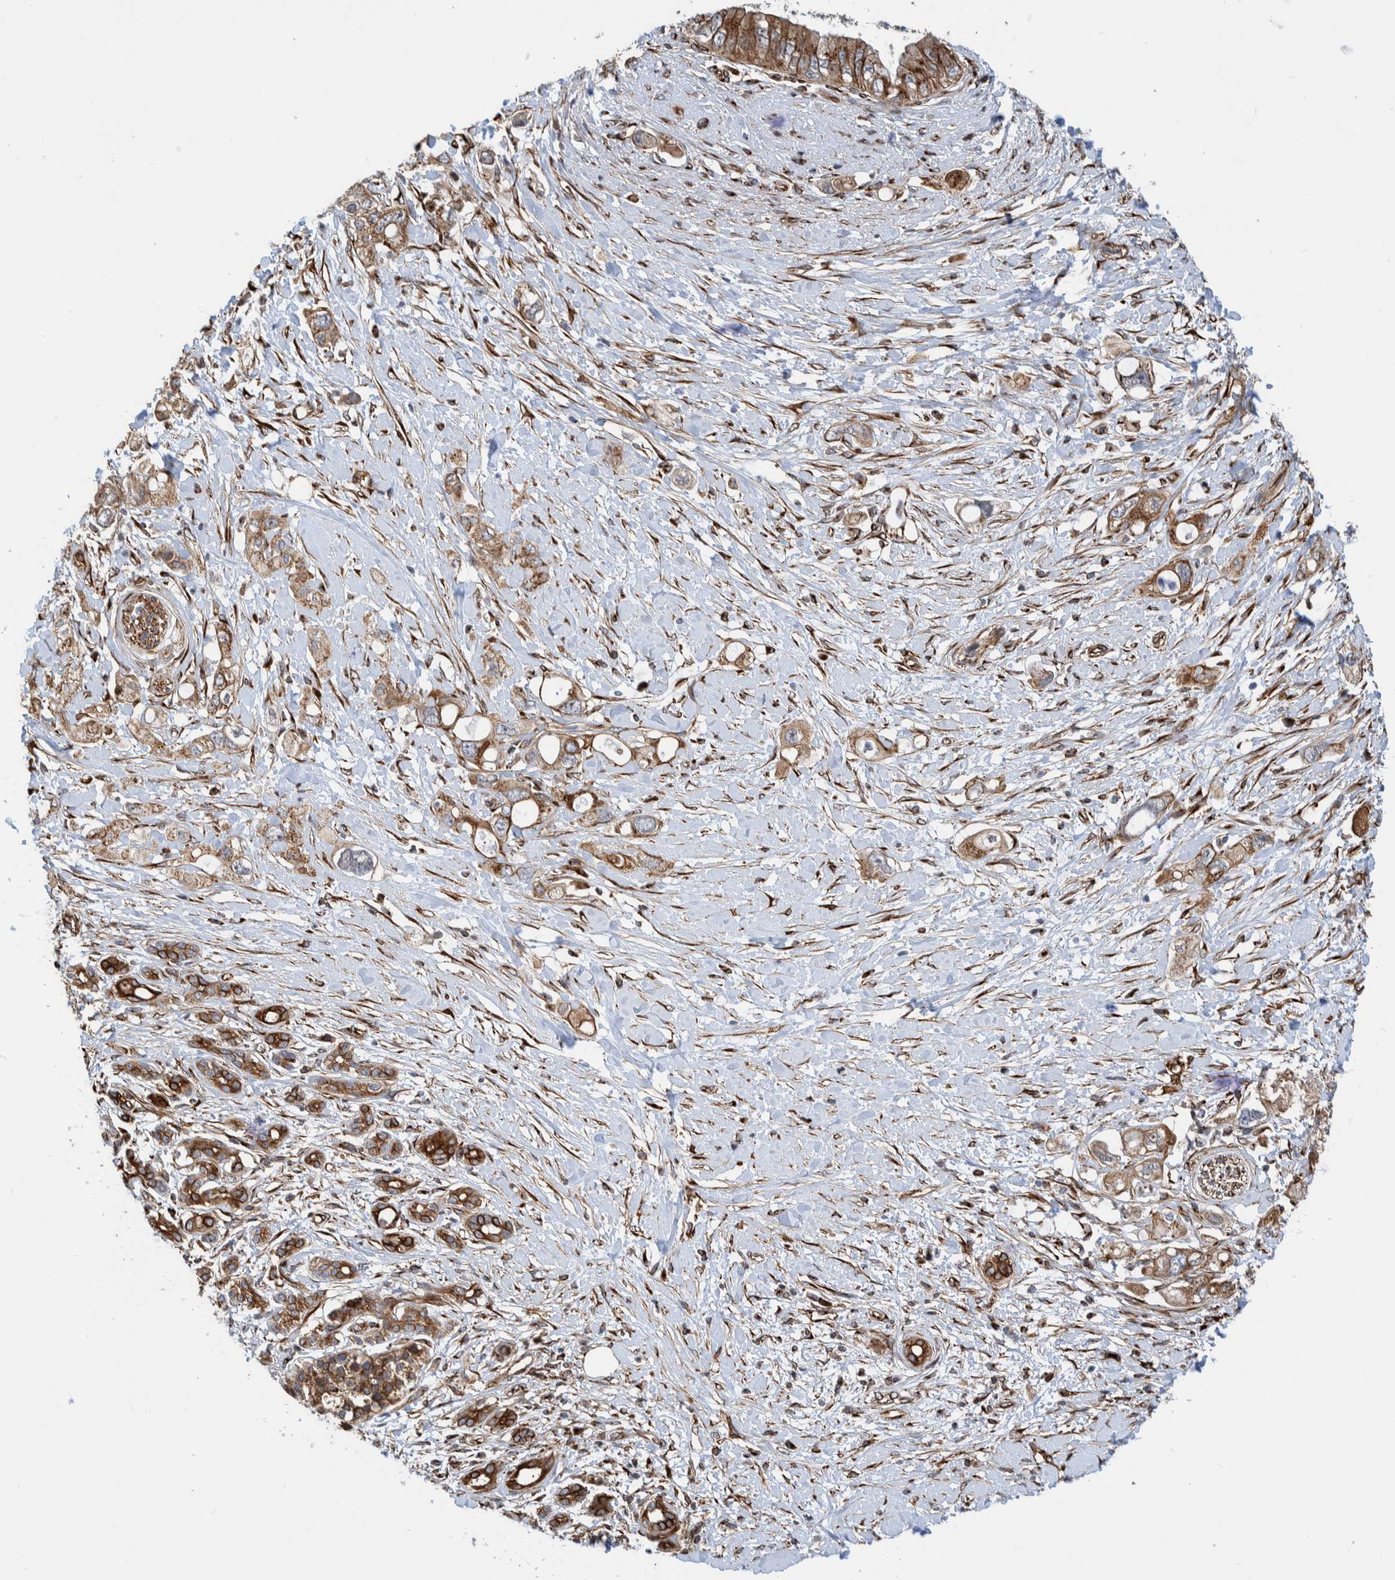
{"staining": {"intensity": "moderate", "quantity": ">75%", "location": "cytoplasmic/membranous"}, "tissue": "pancreatic cancer", "cell_type": "Tumor cells", "image_type": "cancer", "snomed": [{"axis": "morphology", "description": "Adenocarcinoma, NOS"}, {"axis": "topography", "description": "Pancreas"}], "caption": "Pancreatic cancer (adenocarcinoma) stained with a protein marker shows moderate staining in tumor cells.", "gene": "CCDC57", "patient": {"sex": "female", "age": 56}}